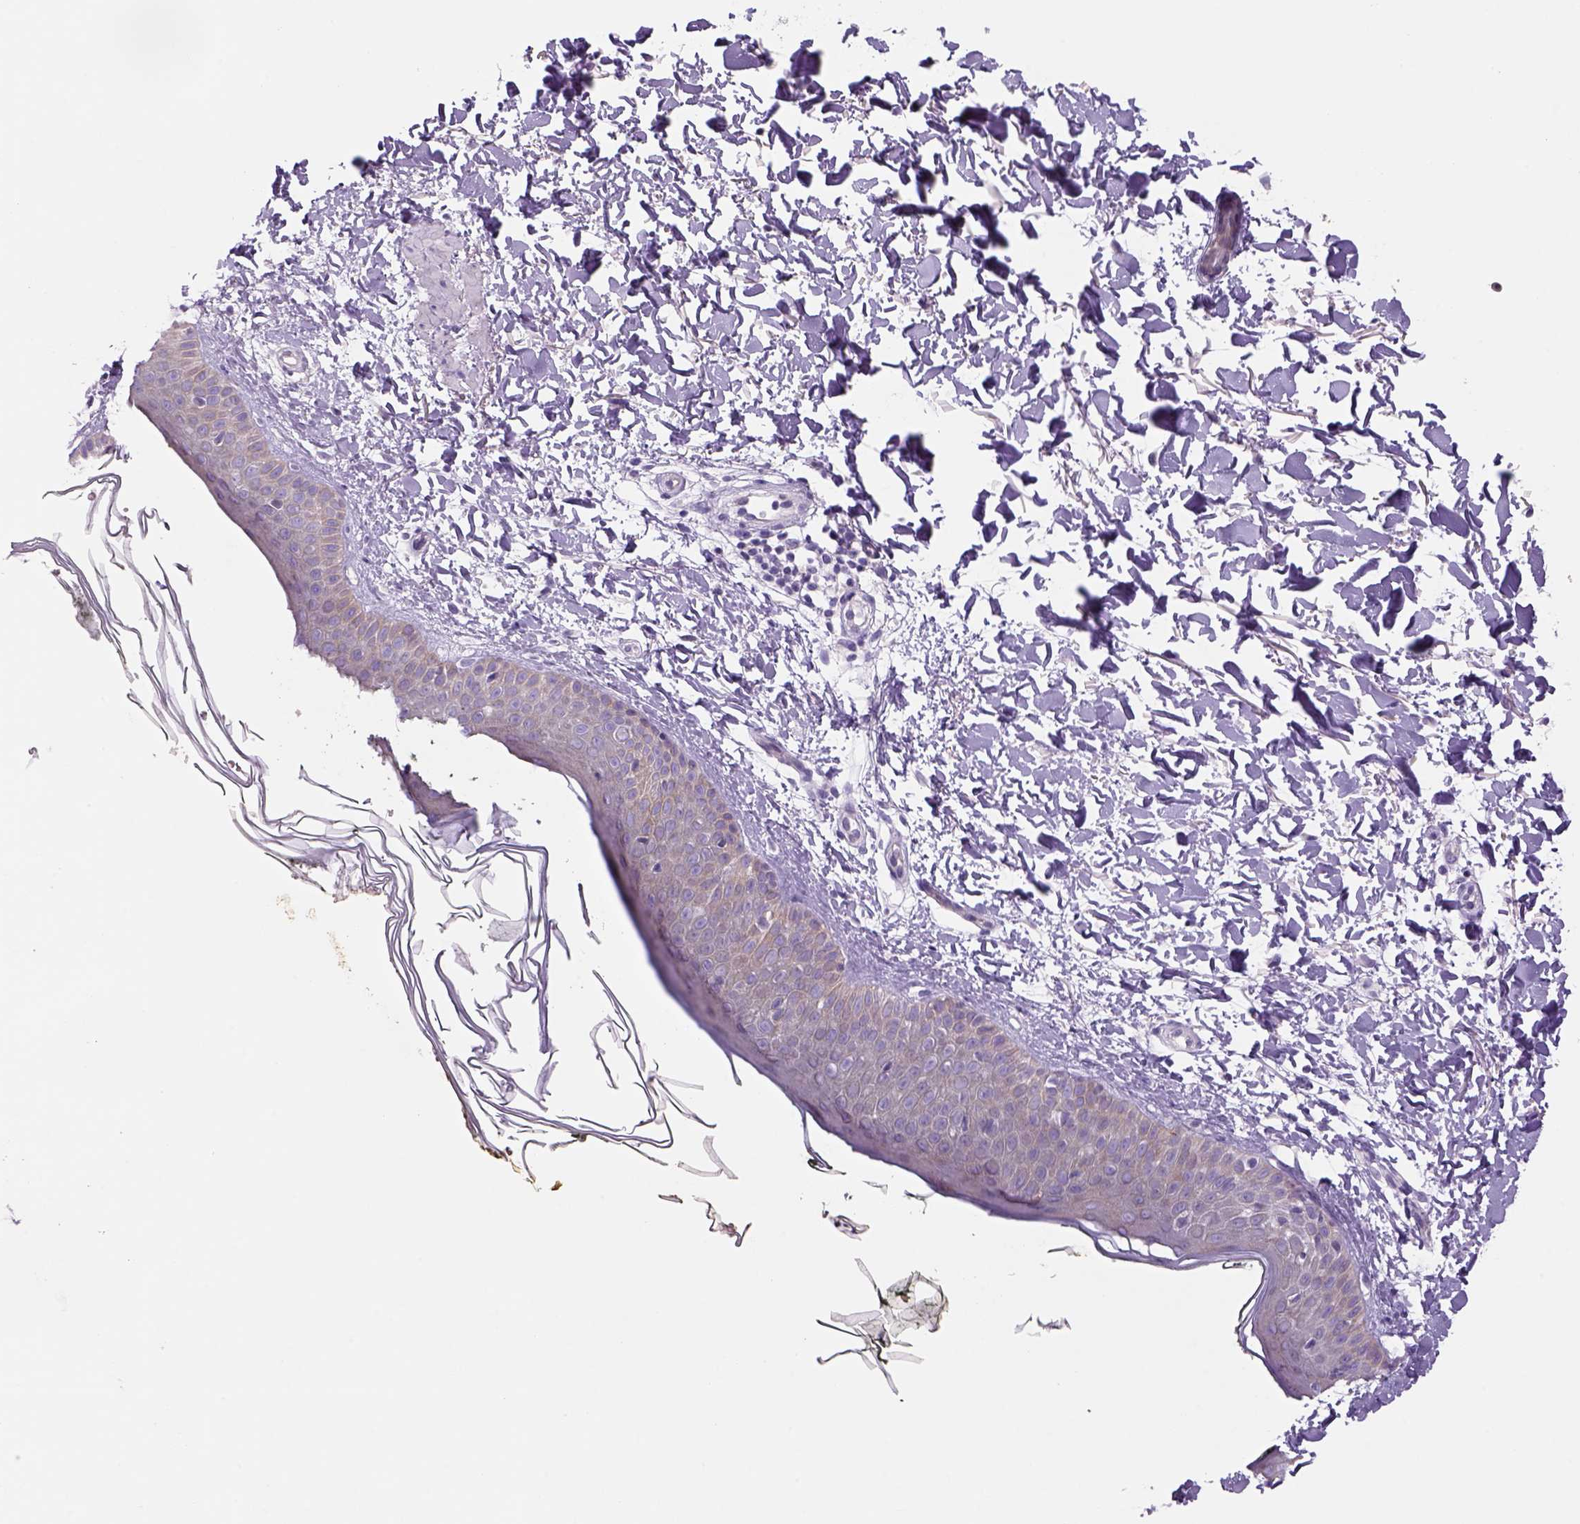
{"staining": {"intensity": "negative", "quantity": "none", "location": "none"}, "tissue": "skin", "cell_type": "Fibroblasts", "image_type": "normal", "snomed": [{"axis": "morphology", "description": "Normal tissue, NOS"}, {"axis": "topography", "description": "Skin"}], "caption": "Fibroblasts show no significant expression in normal skin. Brightfield microscopy of immunohistochemistry stained with DAB (brown) and hematoxylin (blue), captured at high magnification.", "gene": "ADGRV1", "patient": {"sex": "female", "age": 62}}